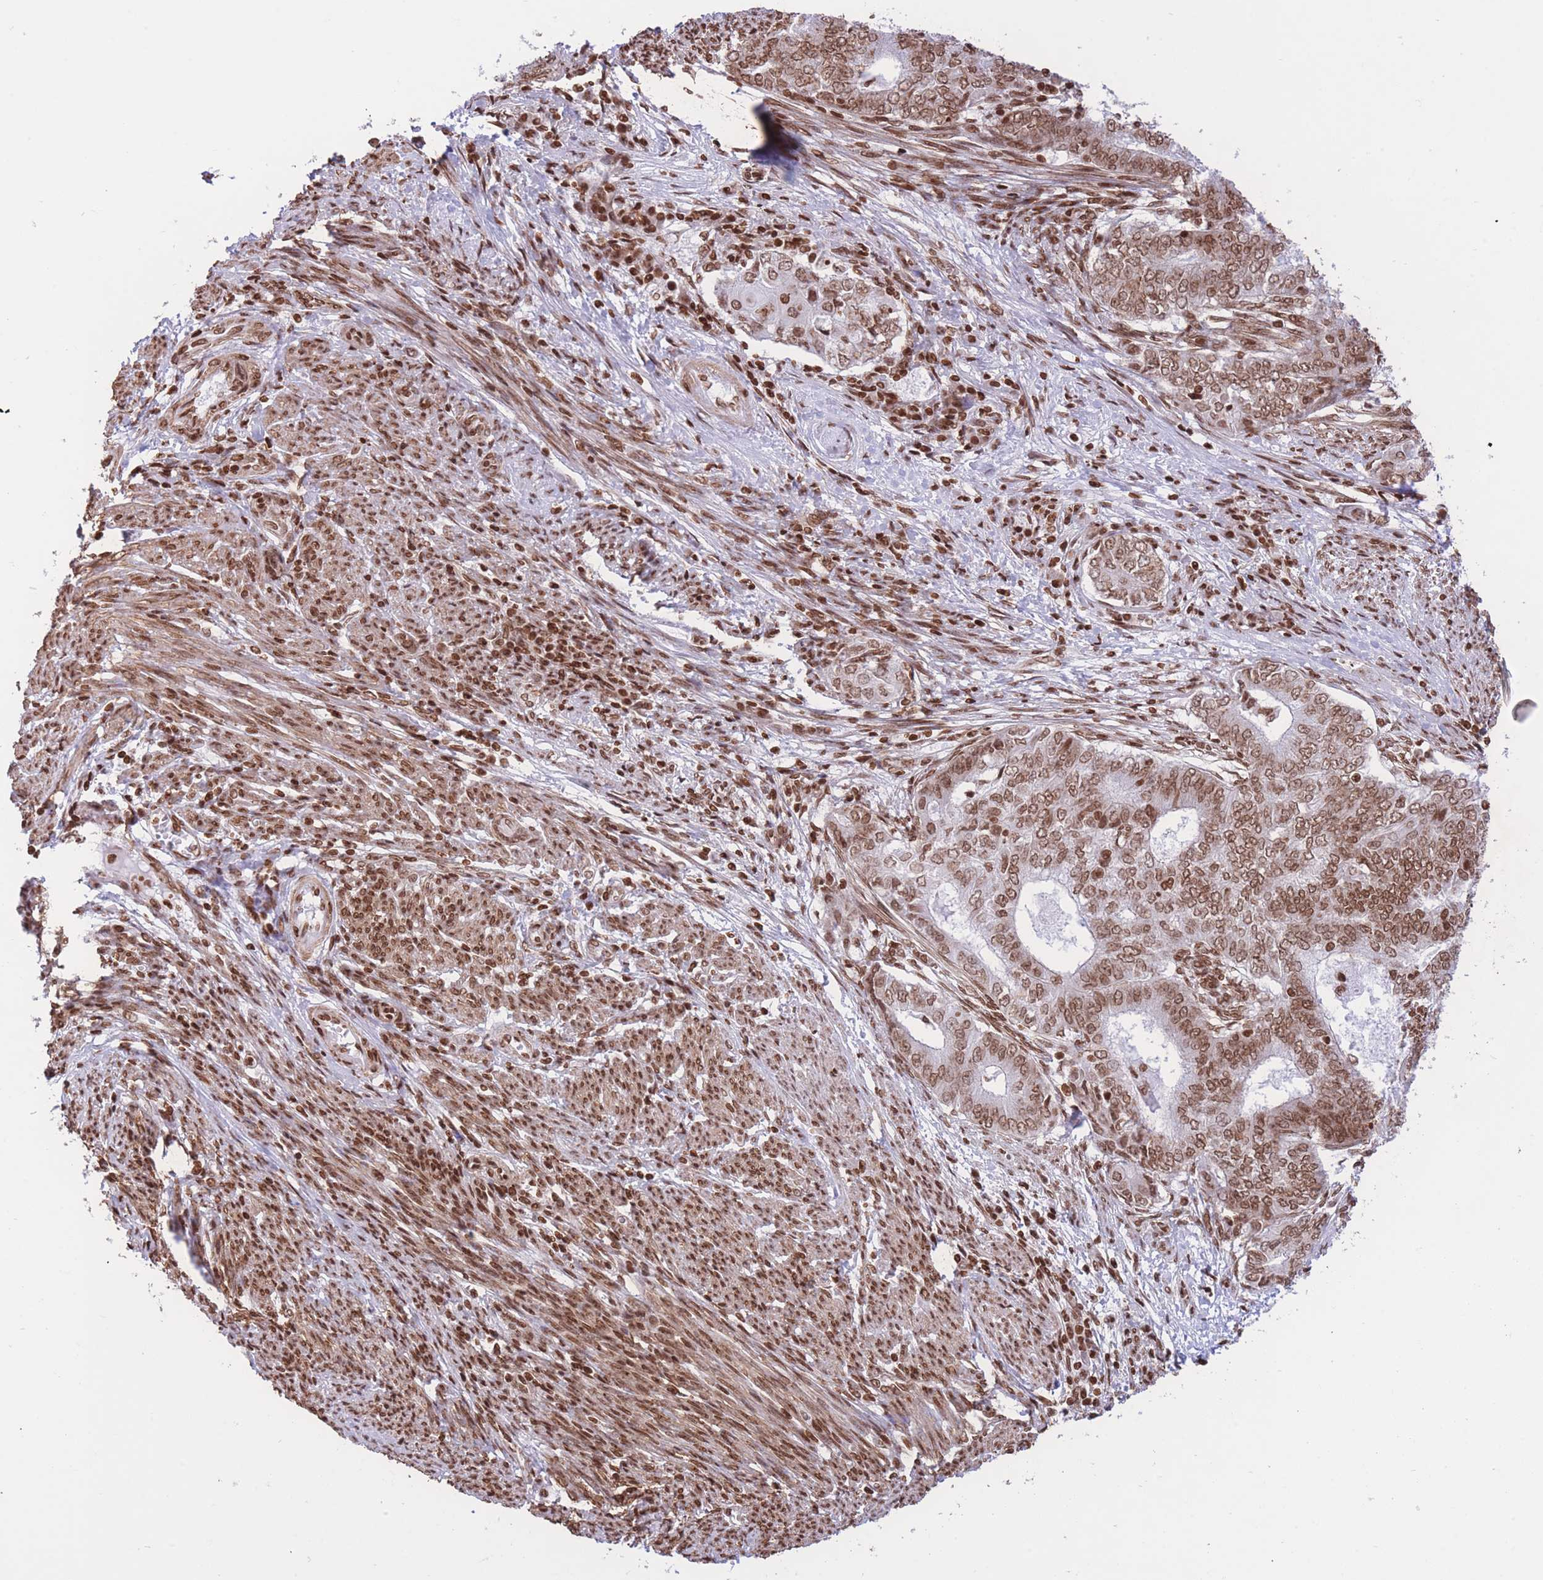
{"staining": {"intensity": "moderate", "quantity": ">75%", "location": "nuclear"}, "tissue": "endometrial cancer", "cell_type": "Tumor cells", "image_type": "cancer", "snomed": [{"axis": "morphology", "description": "Adenocarcinoma, NOS"}, {"axis": "topography", "description": "Endometrium"}], "caption": "About >75% of tumor cells in endometrial cancer display moderate nuclear protein positivity as visualized by brown immunohistochemical staining.", "gene": "H2BC11", "patient": {"sex": "female", "age": 62}}